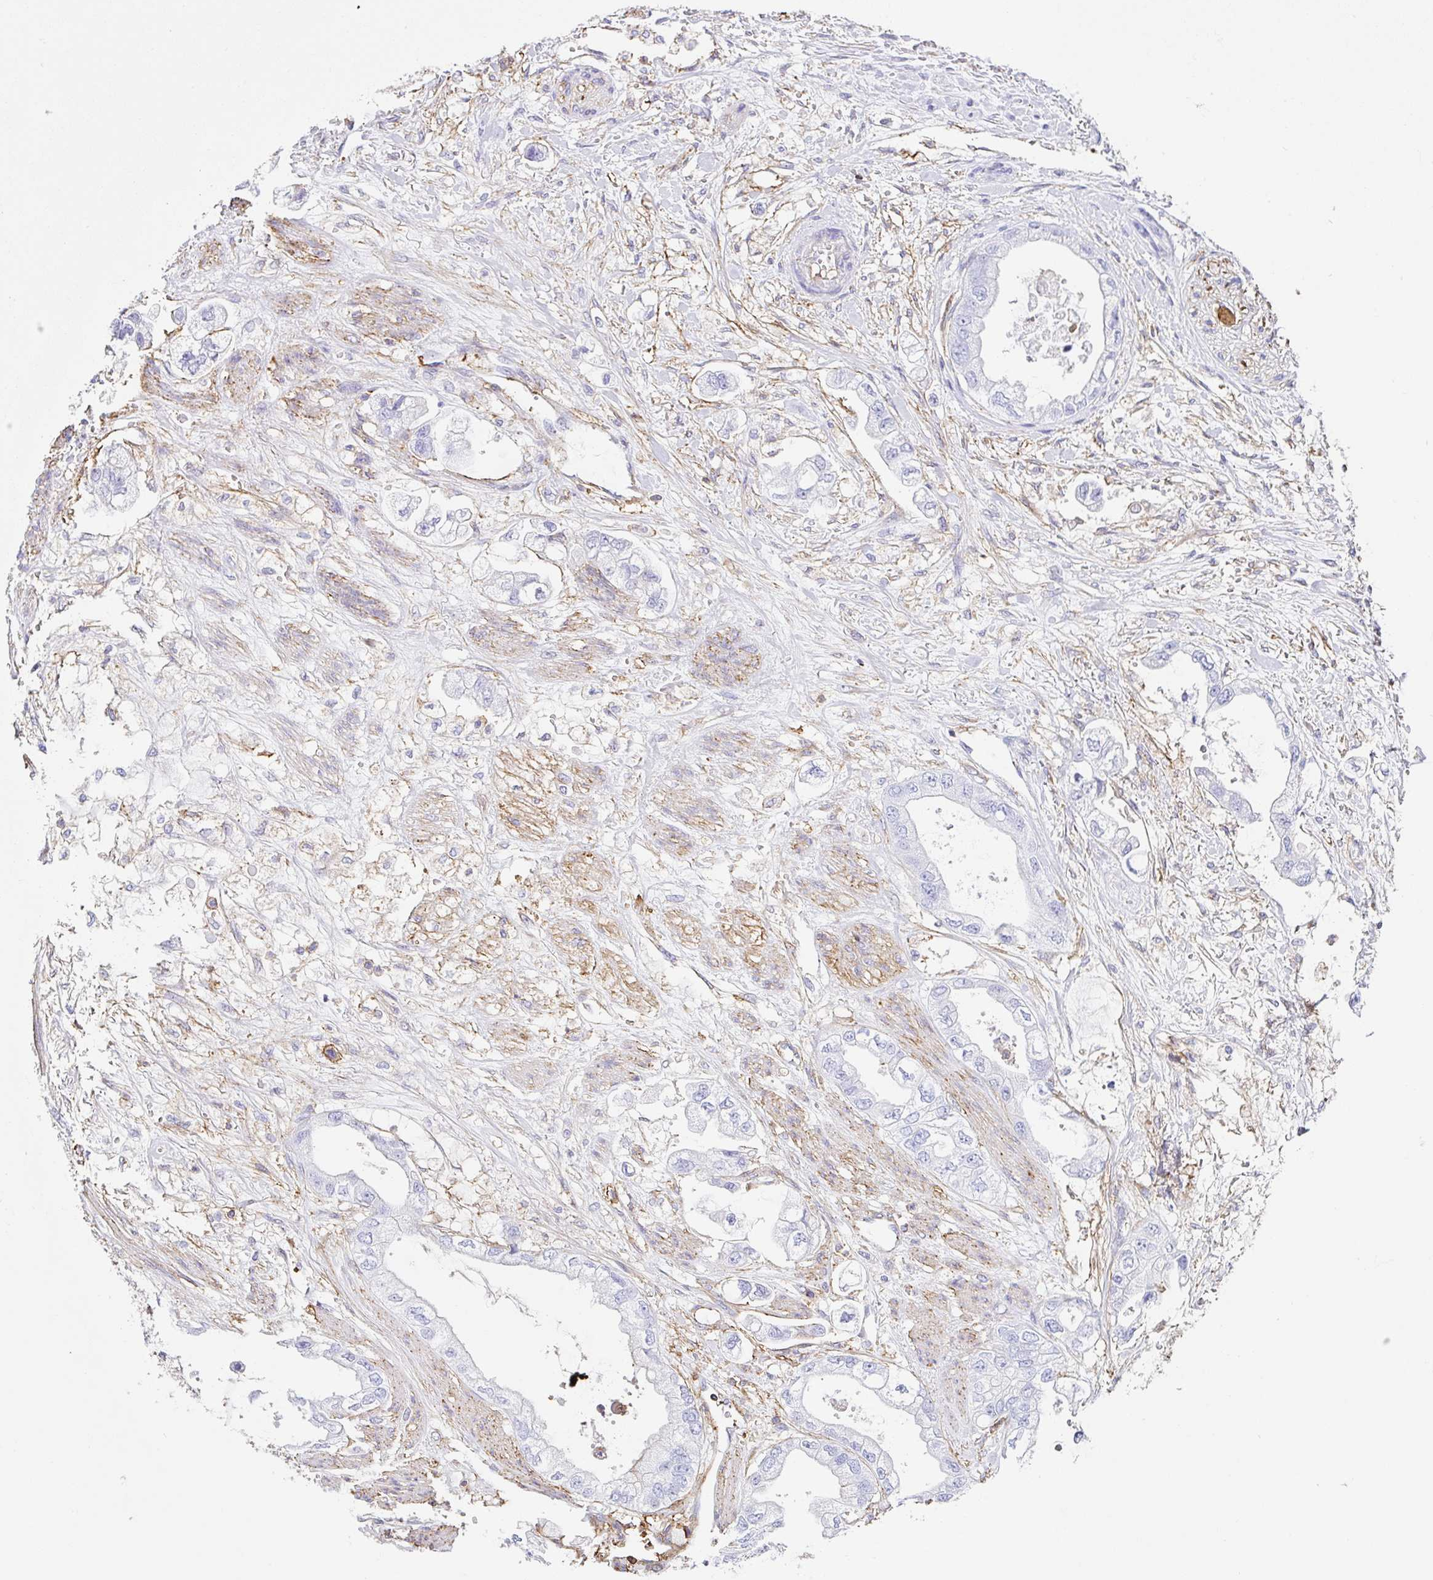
{"staining": {"intensity": "negative", "quantity": "none", "location": "none"}, "tissue": "stomach cancer", "cell_type": "Tumor cells", "image_type": "cancer", "snomed": [{"axis": "morphology", "description": "Adenocarcinoma, NOS"}, {"axis": "topography", "description": "Stomach"}], "caption": "Tumor cells are negative for protein expression in human stomach adenocarcinoma.", "gene": "MTTP", "patient": {"sex": "male", "age": 62}}